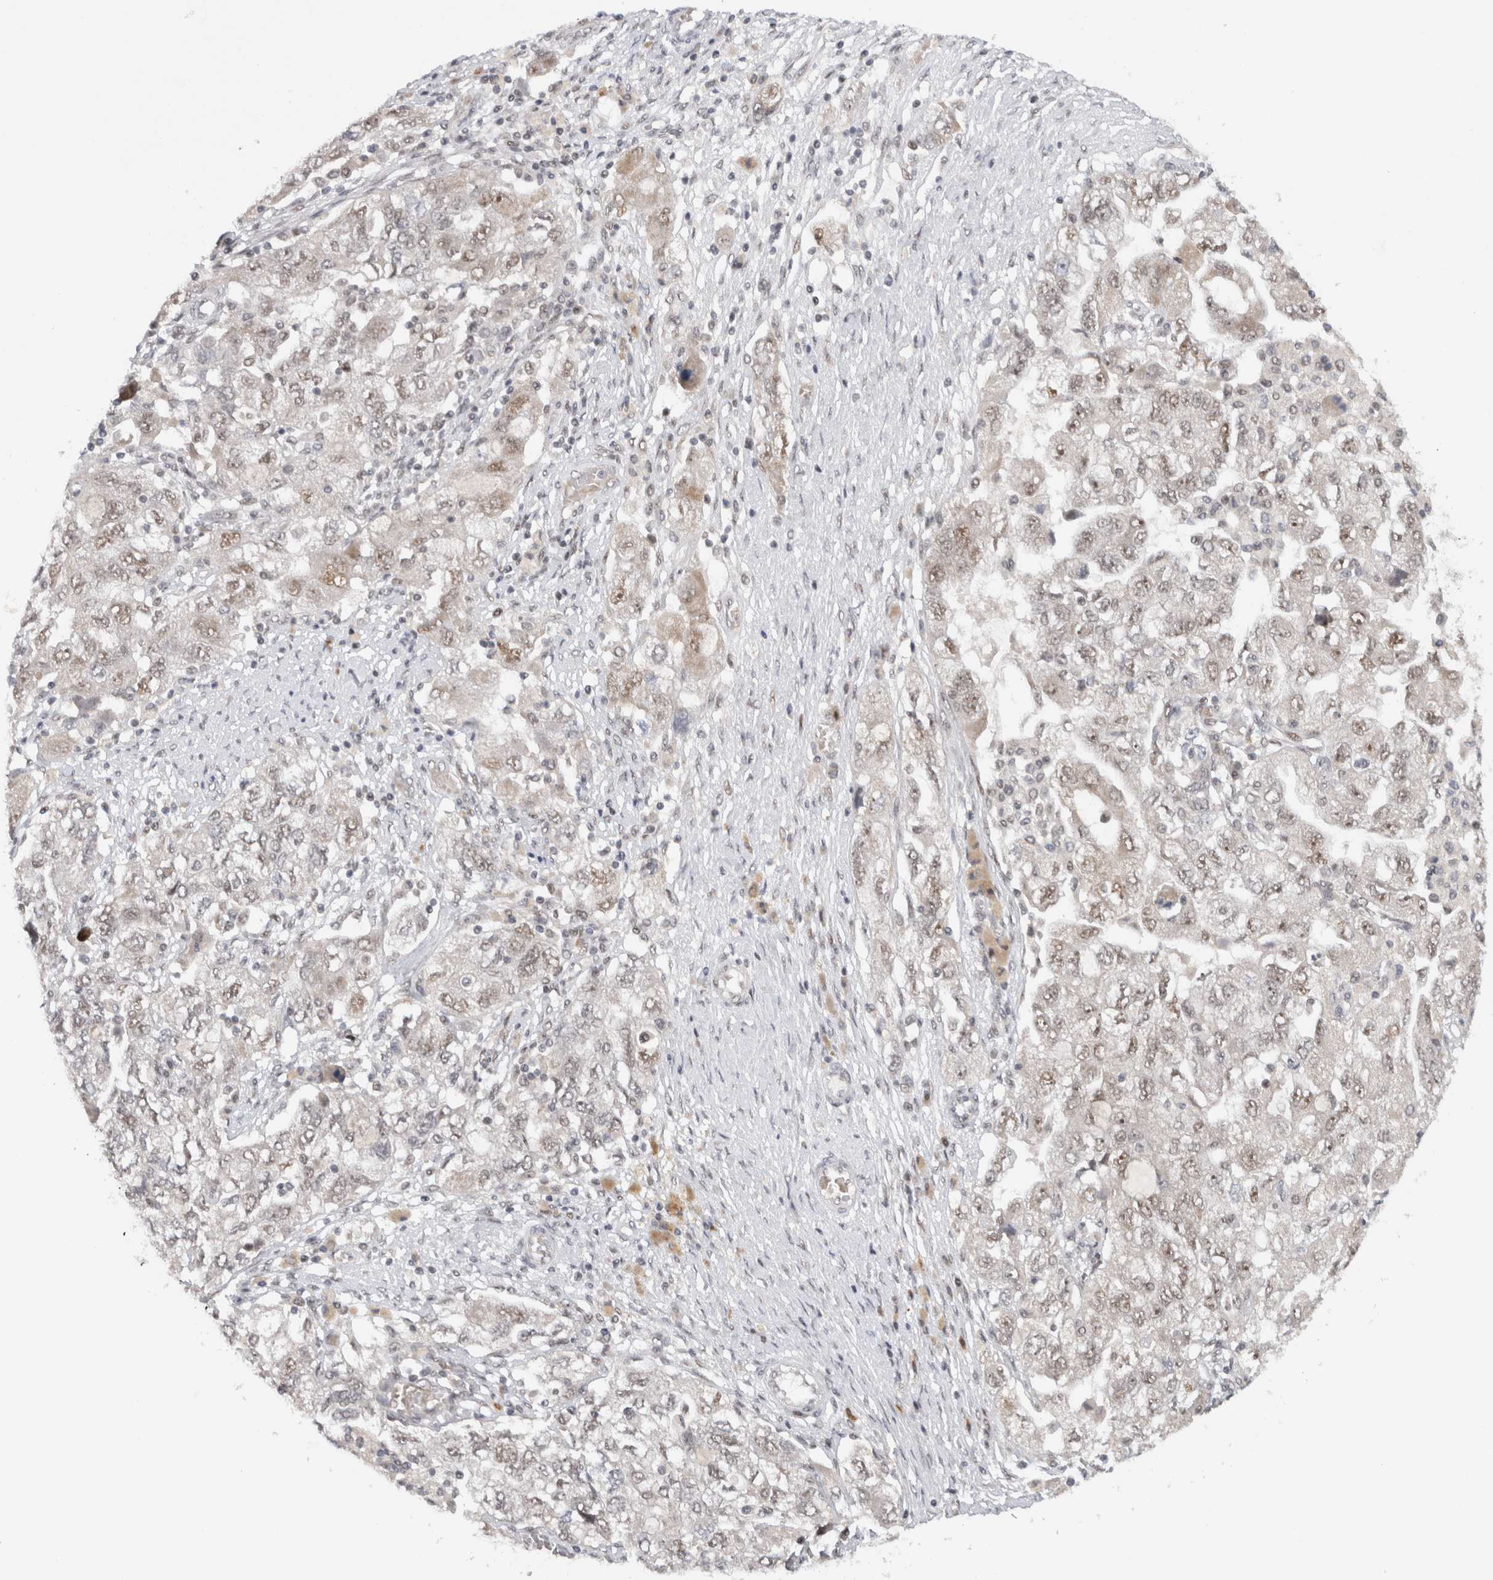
{"staining": {"intensity": "weak", "quantity": ">75%", "location": "nuclear"}, "tissue": "ovarian cancer", "cell_type": "Tumor cells", "image_type": "cancer", "snomed": [{"axis": "morphology", "description": "Carcinoma, NOS"}, {"axis": "morphology", "description": "Cystadenocarcinoma, serous, NOS"}, {"axis": "topography", "description": "Ovary"}], "caption": "Human ovarian cancer (serous cystadenocarcinoma) stained for a protein (brown) reveals weak nuclear positive positivity in about >75% of tumor cells.", "gene": "HESX1", "patient": {"sex": "female", "age": 69}}